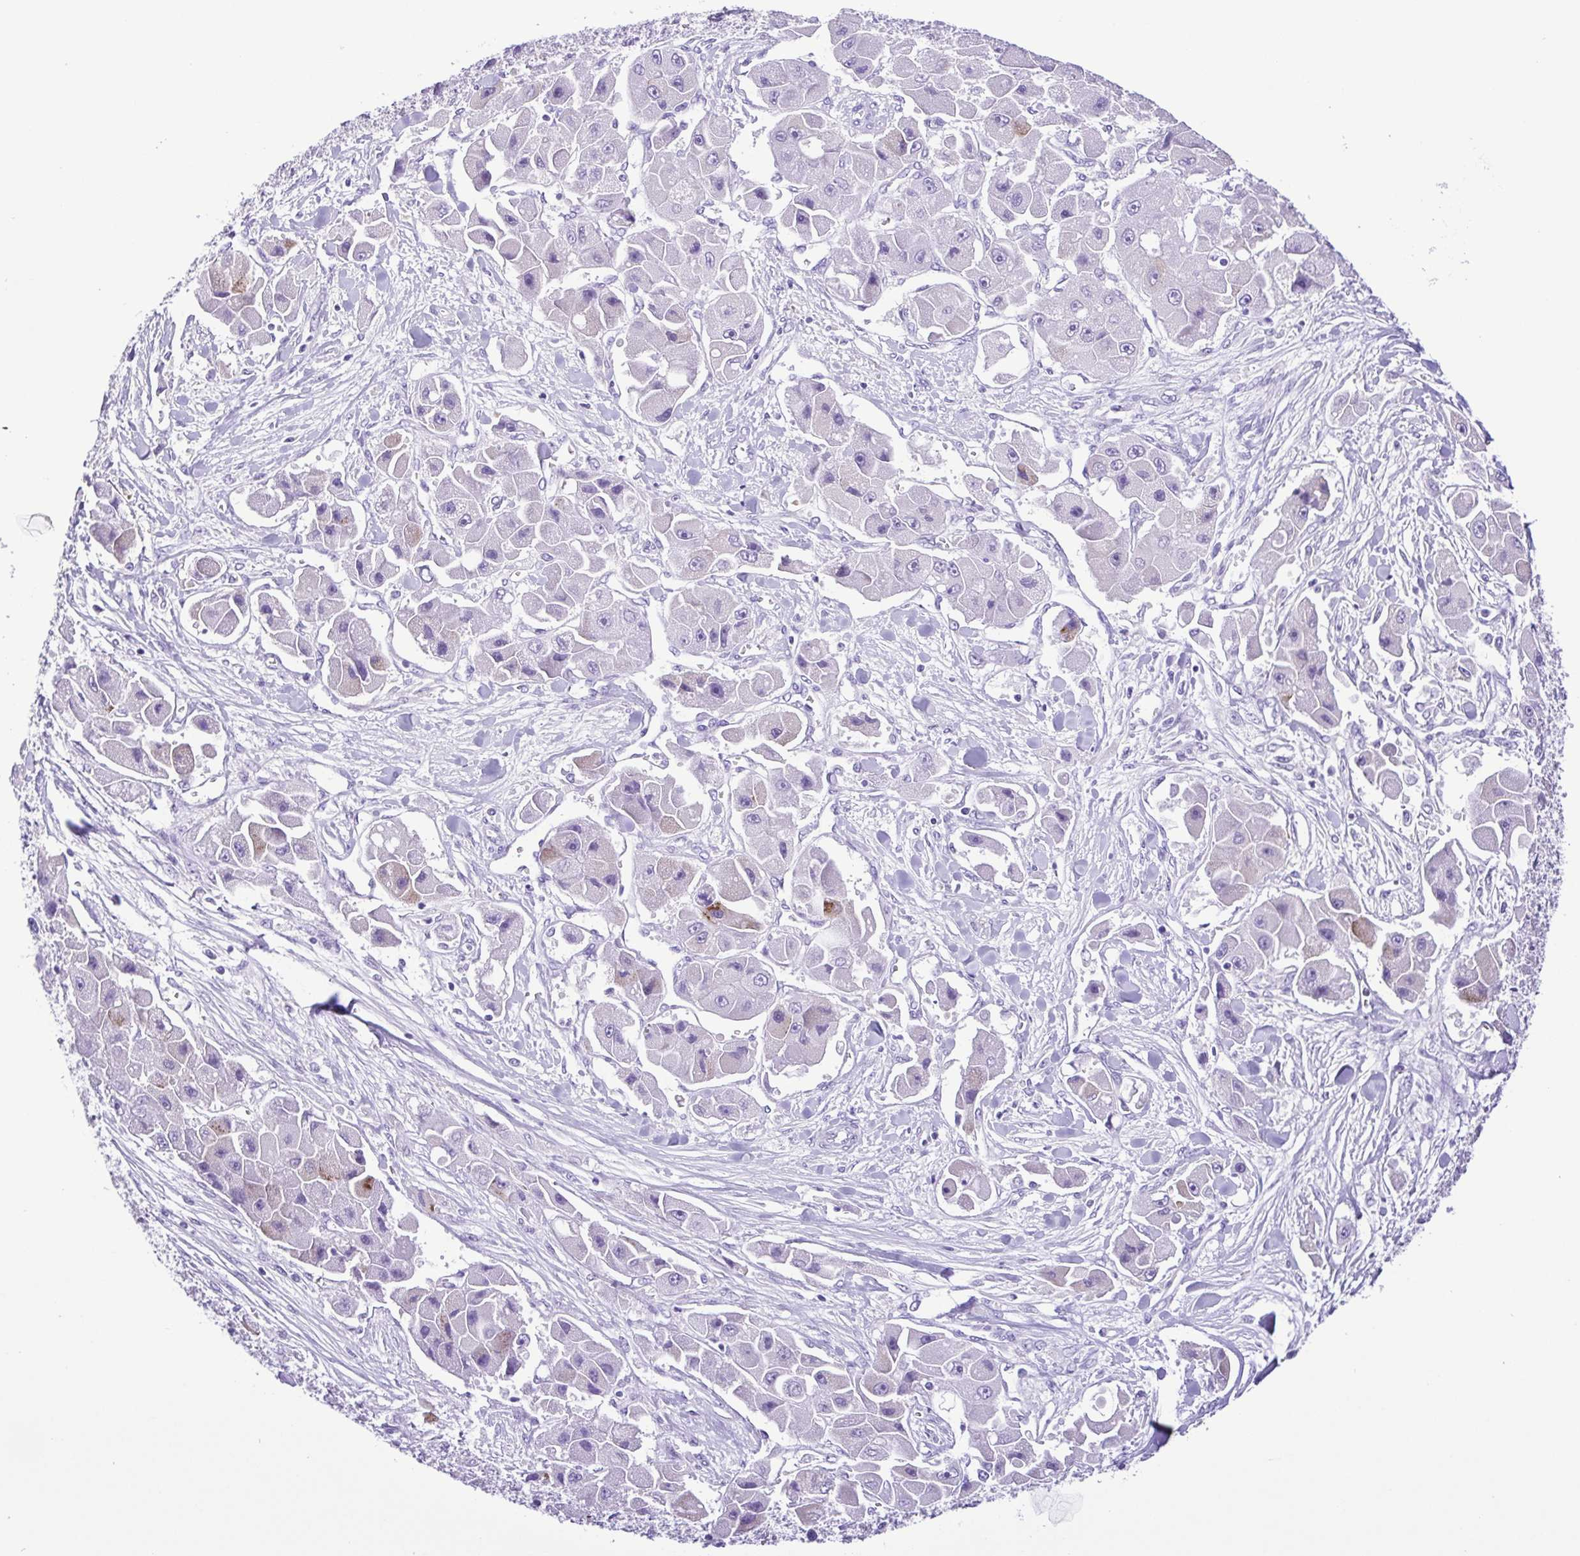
{"staining": {"intensity": "negative", "quantity": "none", "location": "none"}, "tissue": "liver cancer", "cell_type": "Tumor cells", "image_type": "cancer", "snomed": [{"axis": "morphology", "description": "Carcinoma, Hepatocellular, NOS"}, {"axis": "topography", "description": "Liver"}], "caption": "Human liver hepatocellular carcinoma stained for a protein using IHC exhibits no expression in tumor cells.", "gene": "PAK3", "patient": {"sex": "male", "age": 24}}